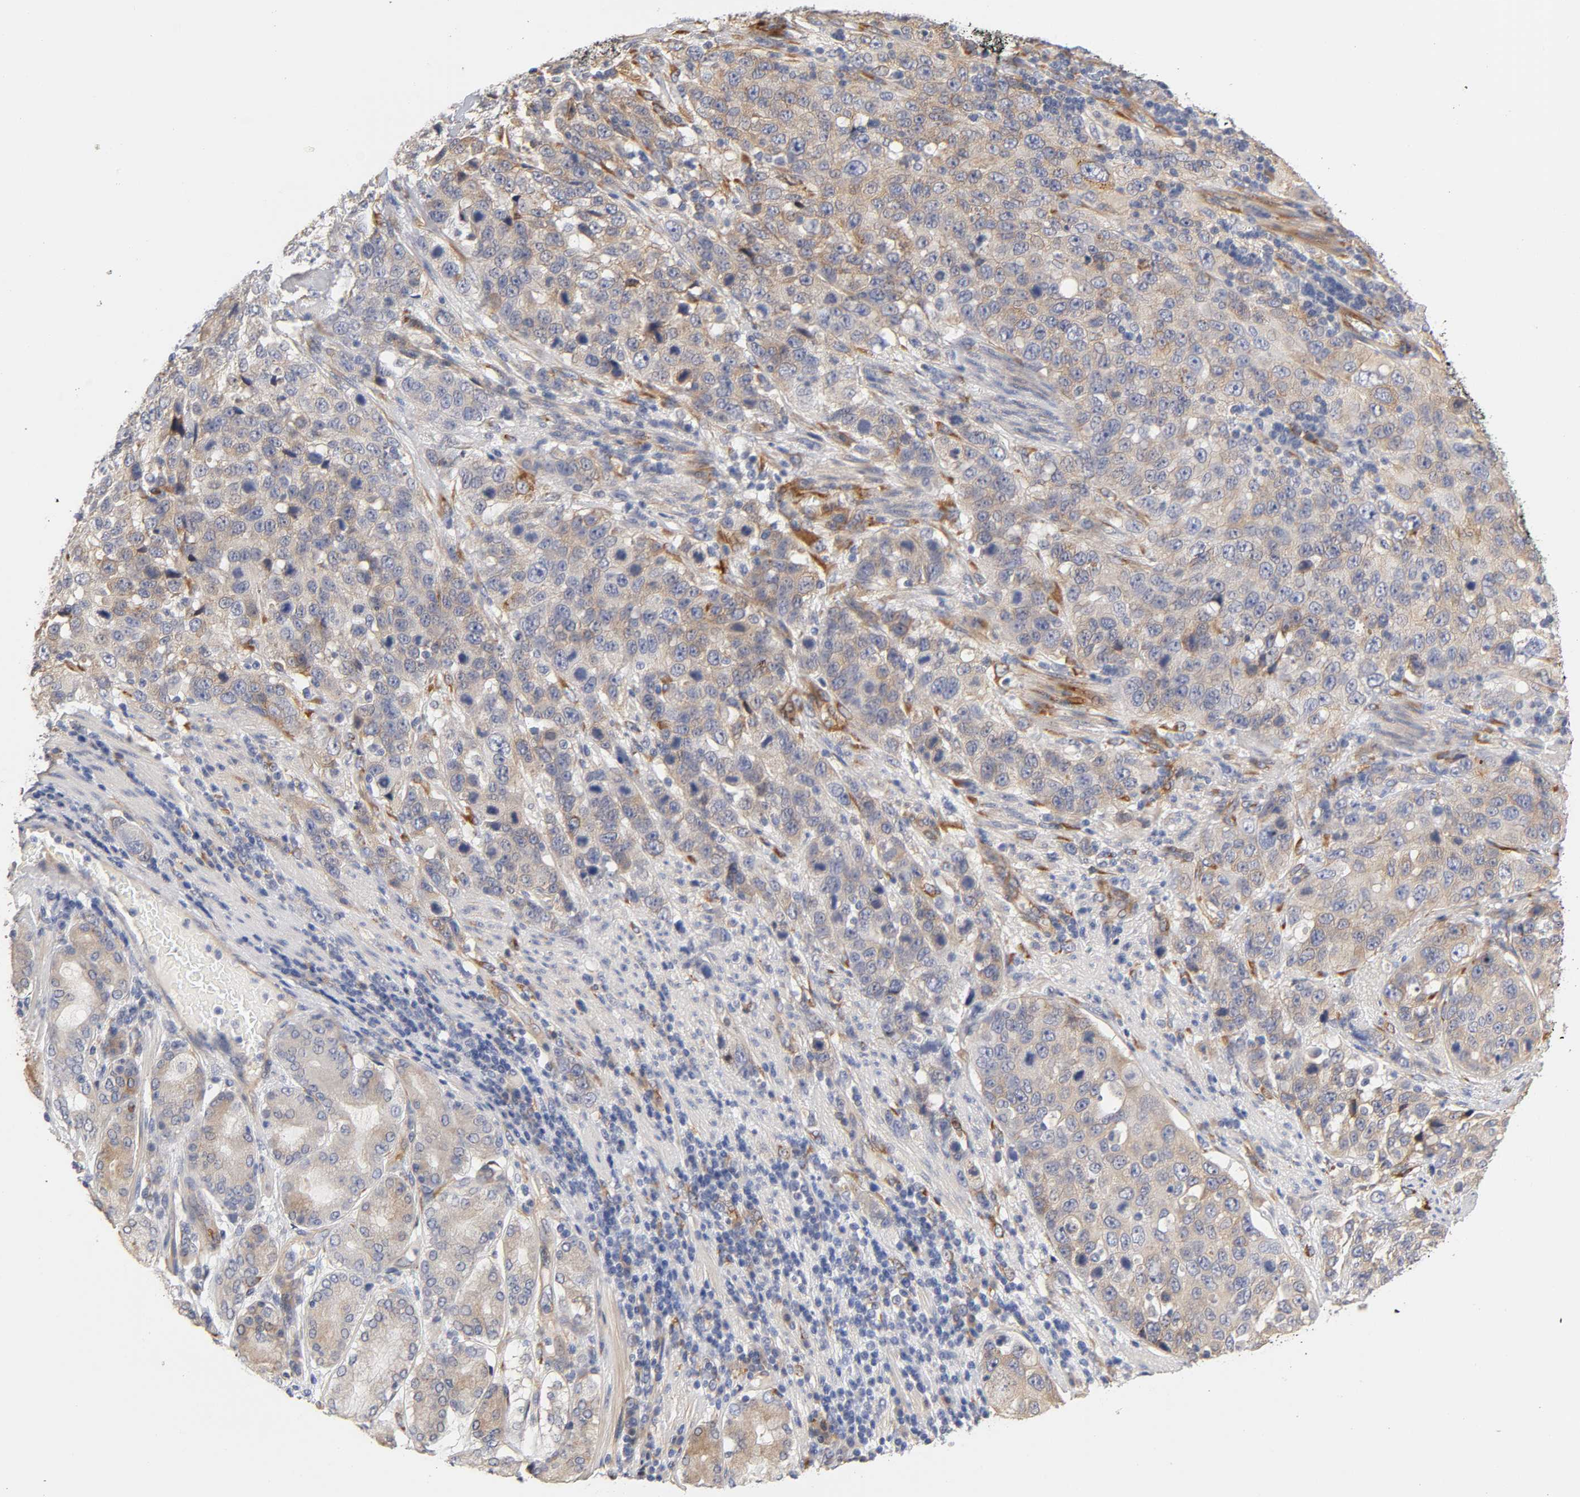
{"staining": {"intensity": "weak", "quantity": ">75%", "location": "cytoplasmic/membranous"}, "tissue": "stomach cancer", "cell_type": "Tumor cells", "image_type": "cancer", "snomed": [{"axis": "morphology", "description": "Normal tissue, NOS"}, {"axis": "morphology", "description": "Adenocarcinoma, NOS"}, {"axis": "topography", "description": "Stomach"}], "caption": "Stomach cancer (adenocarcinoma) stained with IHC reveals weak cytoplasmic/membranous staining in approximately >75% of tumor cells.", "gene": "LAMB1", "patient": {"sex": "male", "age": 48}}